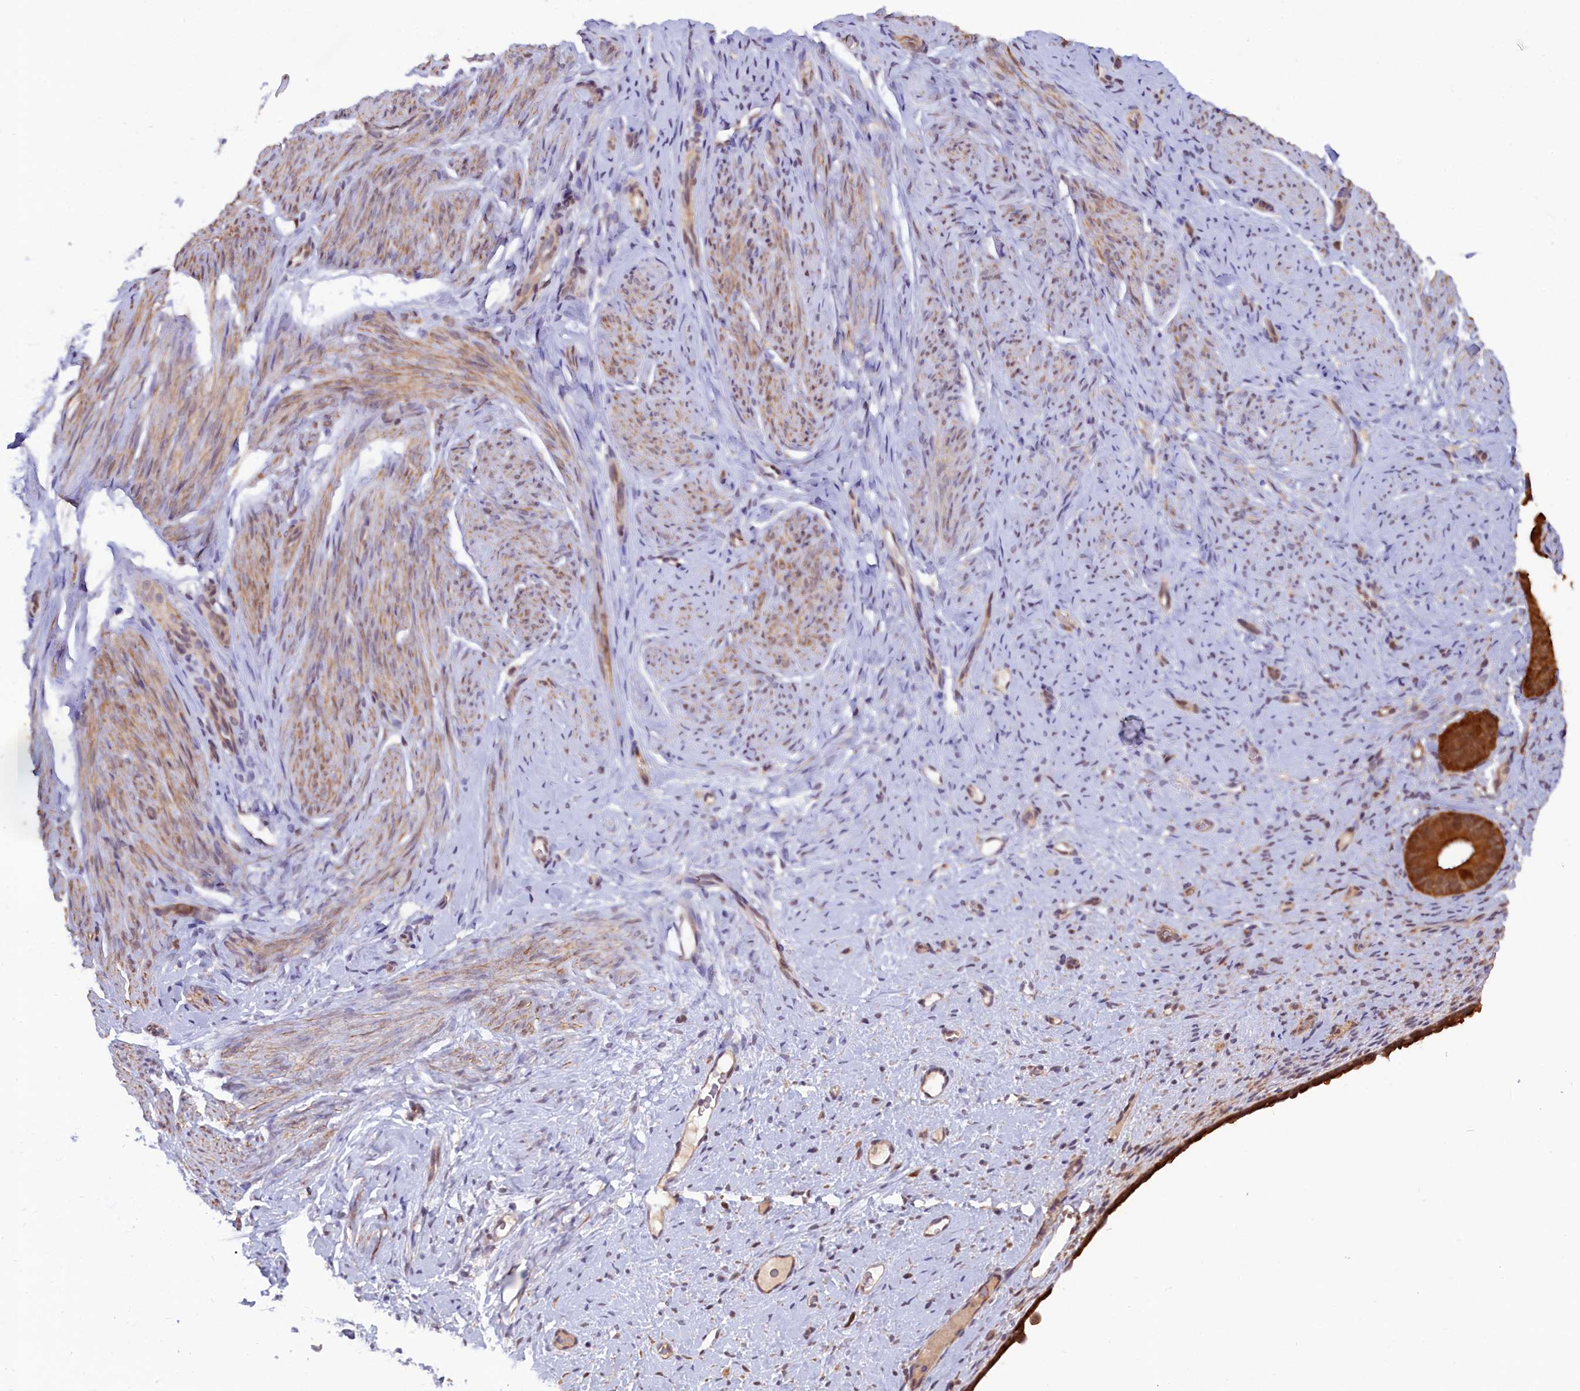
{"staining": {"intensity": "negative", "quantity": "none", "location": "none"}, "tissue": "endometrium", "cell_type": "Cells in endometrial stroma", "image_type": "normal", "snomed": [{"axis": "morphology", "description": "Normal tissue, NOS"}, {"axis": "topography", "description": "Endometrium"}], "caption": "Cells in endometrial stroma show no significant expression in unremarkable endometrium. Nuclei are stained in blue.", "gene": "JPT2", "patient": {"sex": "female", "age": 65}}